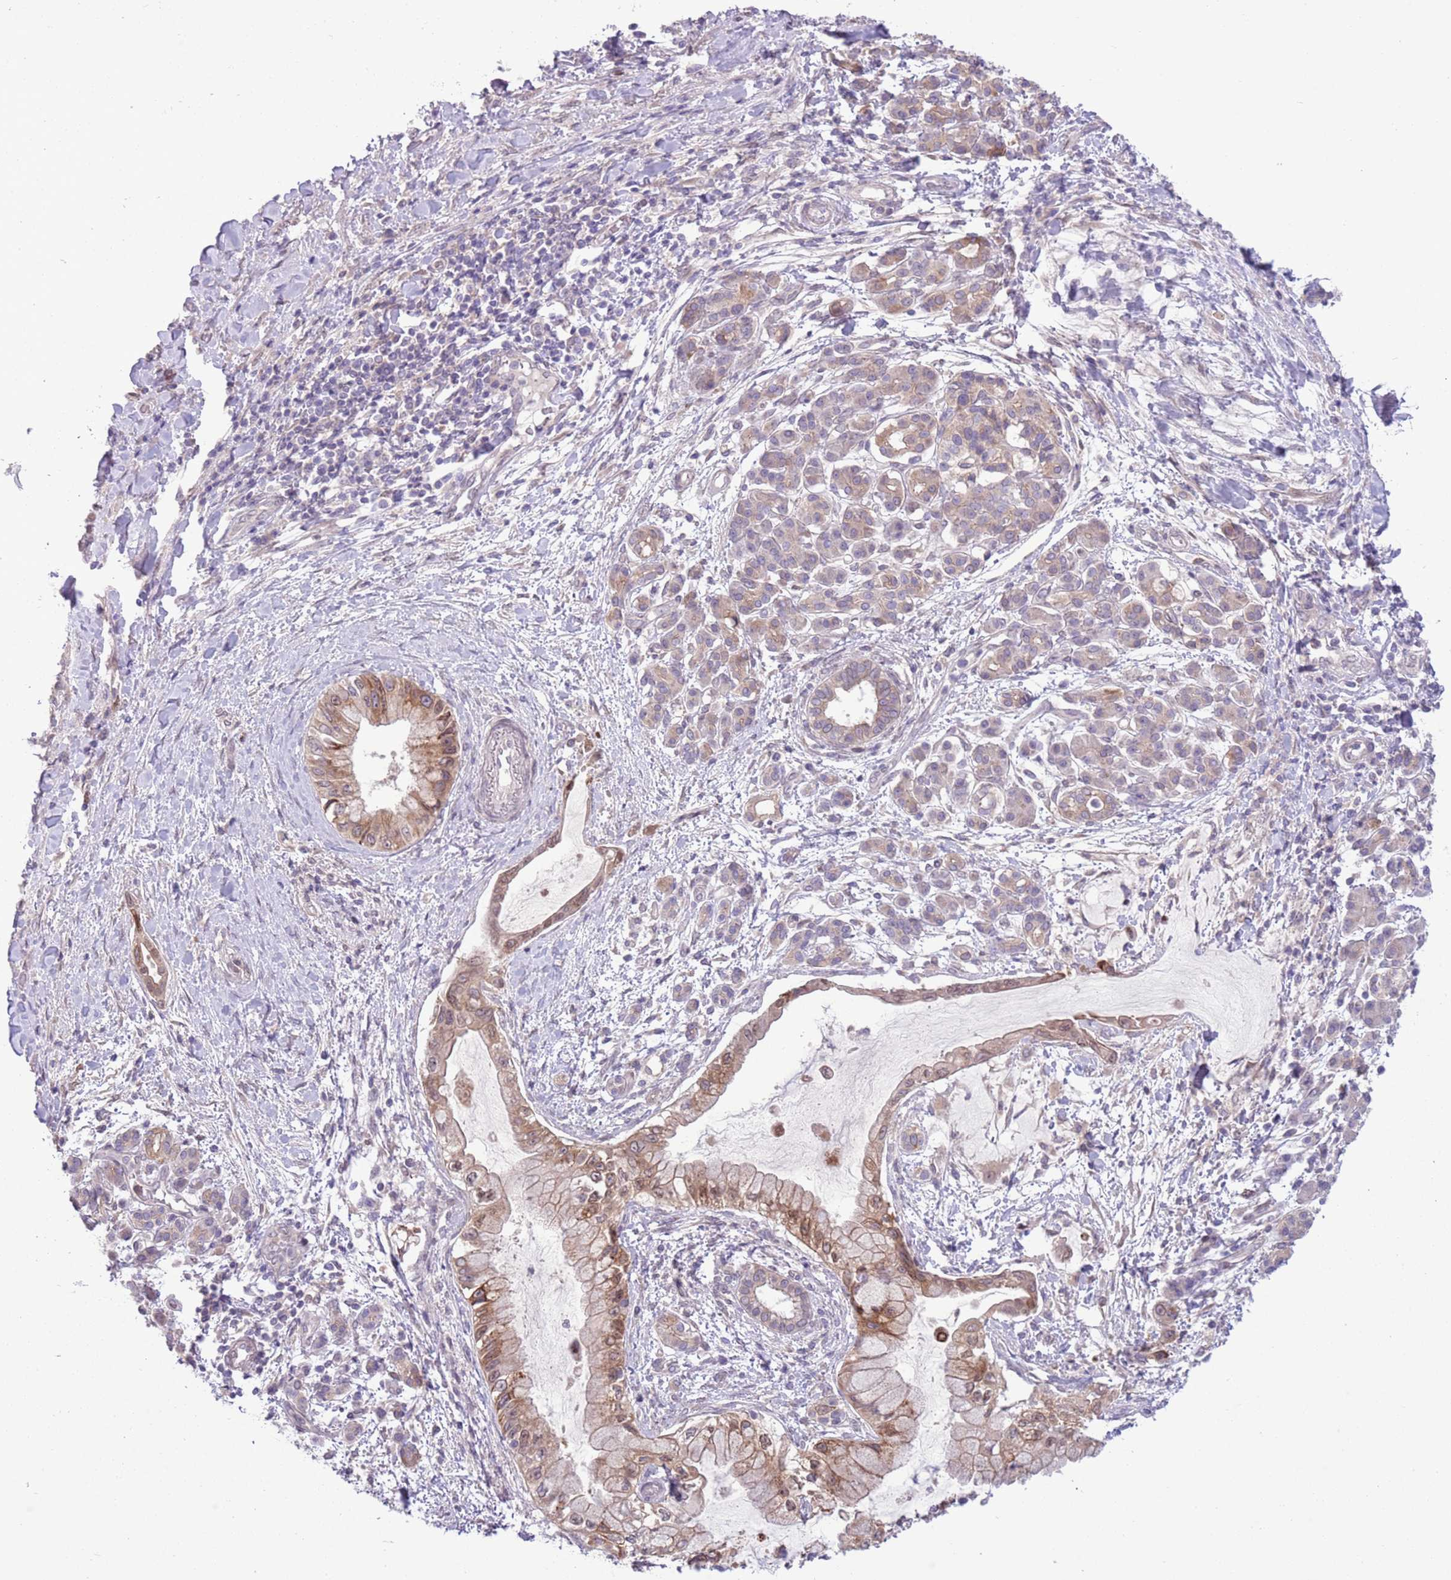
{"staining": {"intensity": "moderate", "quantity": "25%-75%", "location": "cytoplasmic/membranous,nuclear"}, "tissue": "pancreatic cancer", "cell_type": "Tumor cells", "image_type": "cancer", "snomed": [{"axis": "morphology", "description": "Adenocarcinoma, NOS"}, {"axis": "topography", "description": "Pancreas"}], "caption": "High-power microscopy captured an immunohistochemistry (IHC) image of pancreatic adenocarcinoma, revealing moderate cytoplasmic/membranous and nuclear expression in approximately 25%-75% of tumor cells.", "gene": "CCND2", "patient": {"sex": "male", "age": 48}}